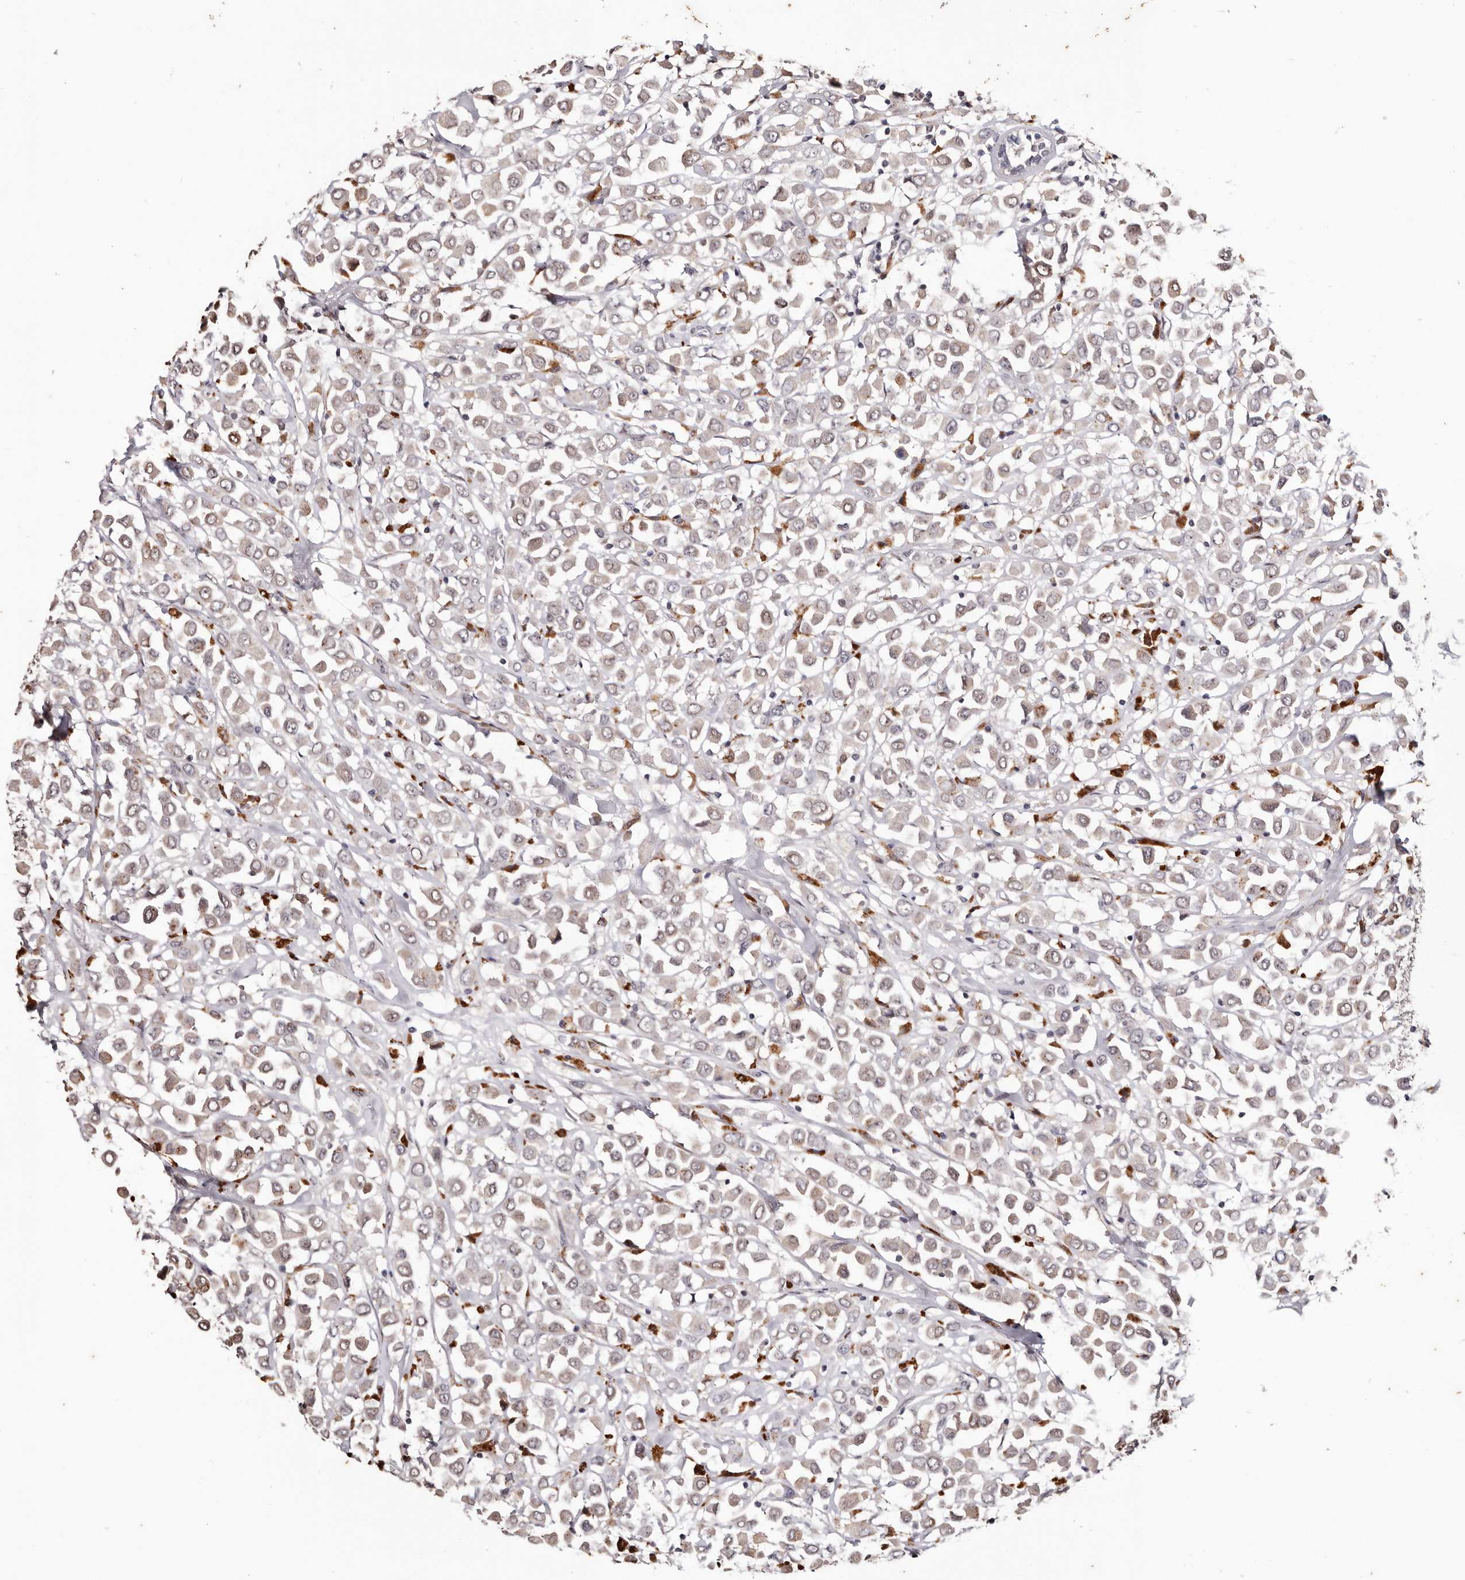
{"staining": {"intensity": "weak", "quantity": ">75%", "location": "cytoplasmic/membranous"}, "tissue": "breast cancer", "cell_type": "Tumor cells", "image_type": "cancer", "snomed": [{"axis": "morphology", "description": "Duct carcinoma"}, {"axis": "topography", "description": "Breast"}], "caption": "This photomicrograph shows immunohistochemistry (IHC) staining of breast intraductal carcinoma, with low weak cytoplasmic/membranous staining in about >75% of tumor cells.", "gene": "TYW3", "patient": {"sex": "female", "age": 61}}